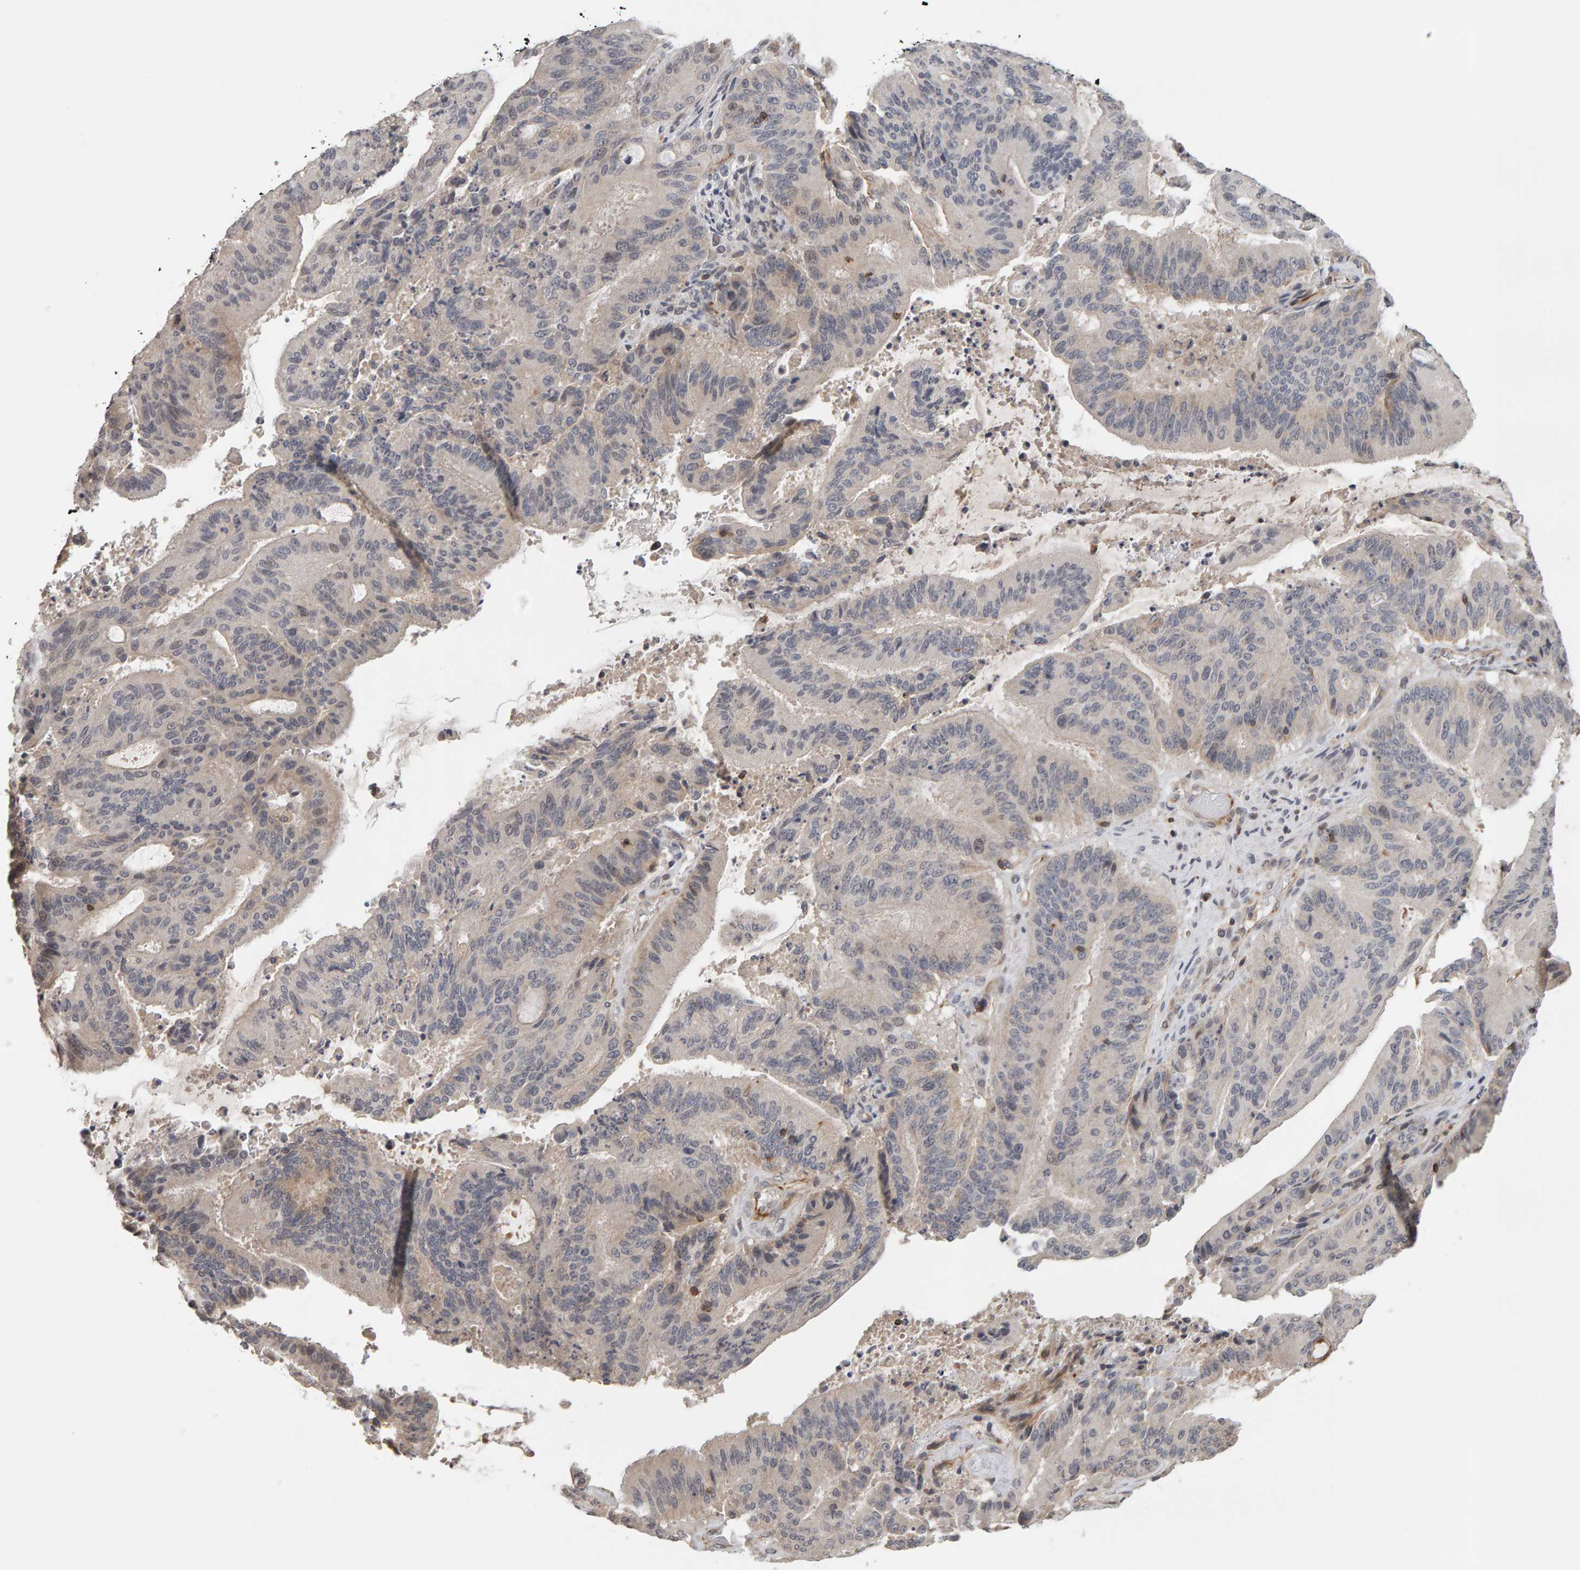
{"staining": {"intensity": "negative", "quantity": "none", "location": "none"}, "tissue": "liver cancer", "cell_type": "Tumor cells", "image_type": "cancer", "snomed": [{"axis": "morphology", "description": "Normal tissue, NOS"}, {"axis": "morphology", "description": "Cholangiocarcinoma"}, {"axis": "topography", "description": "Liver"}, {"axis": "topography", "description": "Peripheral nerve tissue"}], "caption": "High power microscopy histopathology image of an IHC histopathology image of cholangiocarcinoma (liver), revealing no significant positivity in tumor cells.", "gene": "TEFM", "patient": {"sex": "female", "age": 73}}